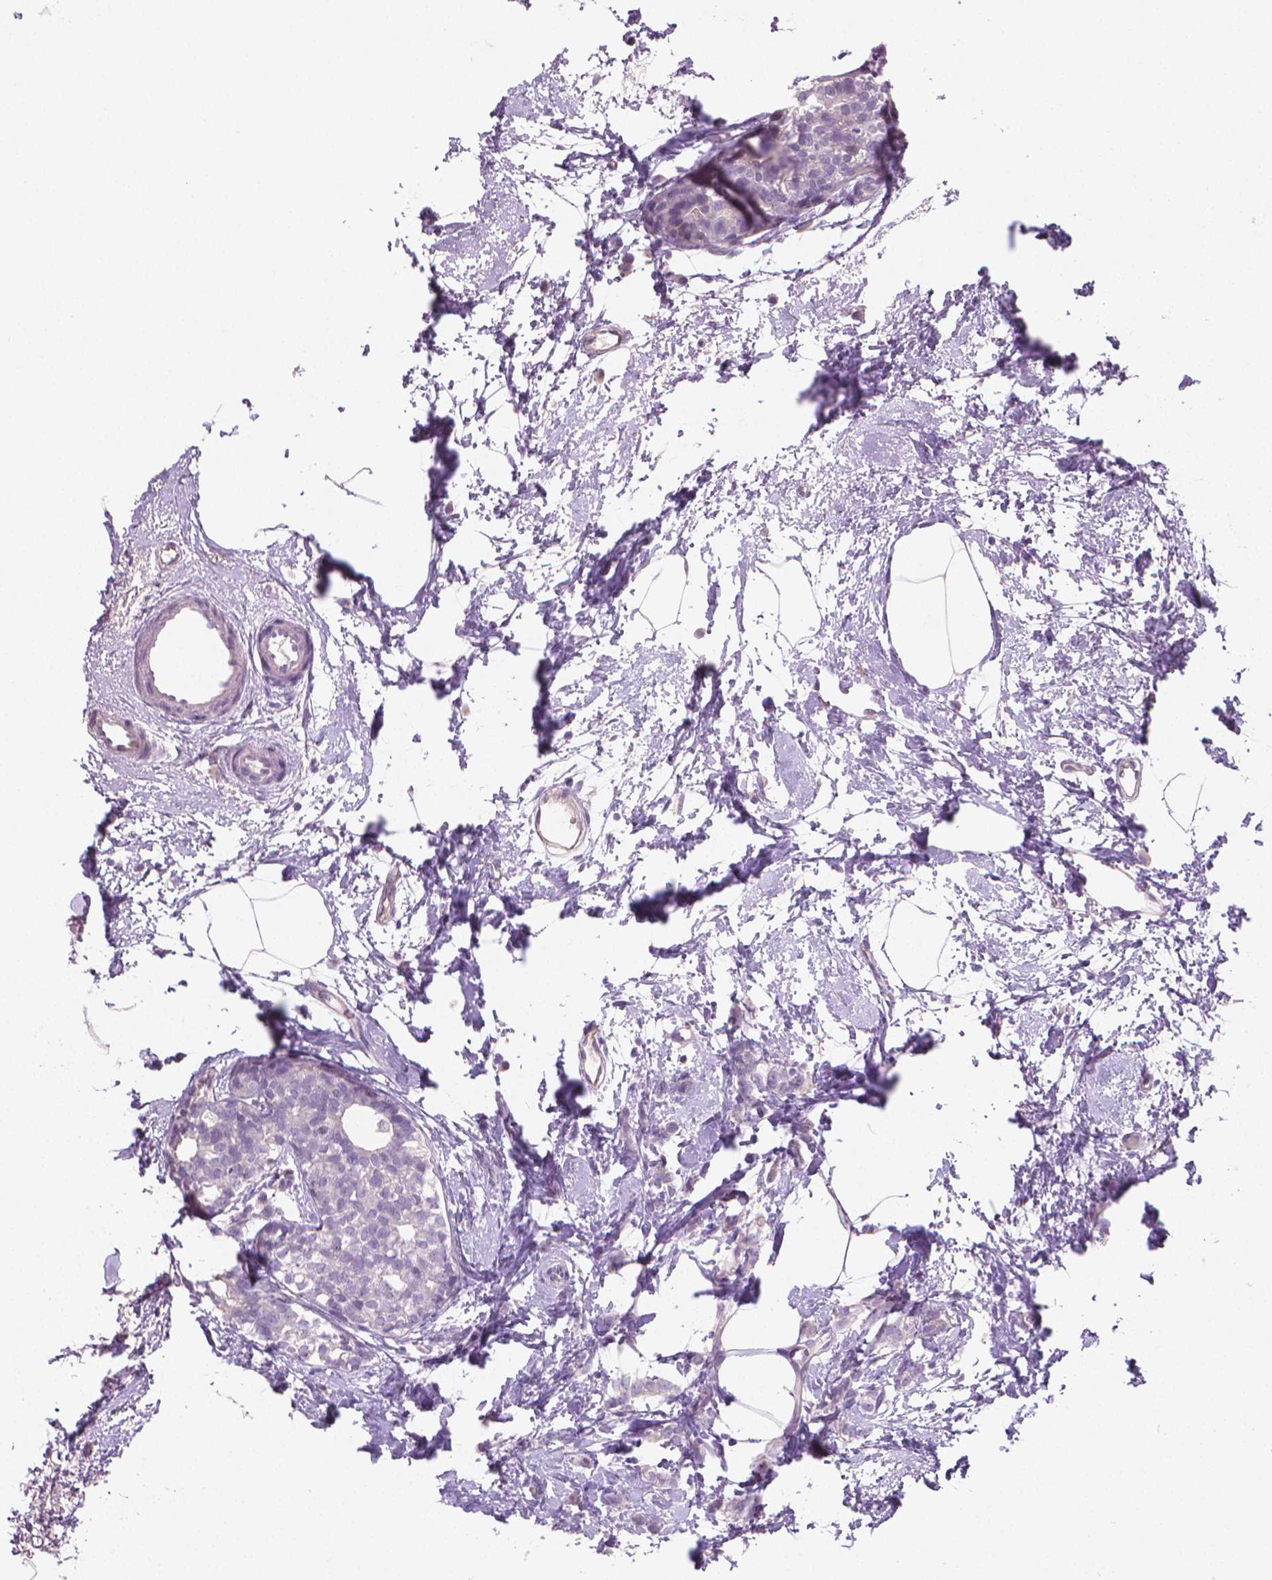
{"staining": {"intensity": "negative", "quantity": "none", "location": "none"}, "tissue": "breast cancer", "cell_type": "Tumor cells", "image_type": "cancer", "snomed": [{"axis": "morphology", "description": "Duct carcinoma"}, {"axis": "topography", "description": "Breast"}], "caption": "Tumor cells show no significant expression in invasive ductal carcinoma (breast). Nuclei are stained in blue.", "gene": "CLXN", "patient": {"sex": "female", "age": 40}}